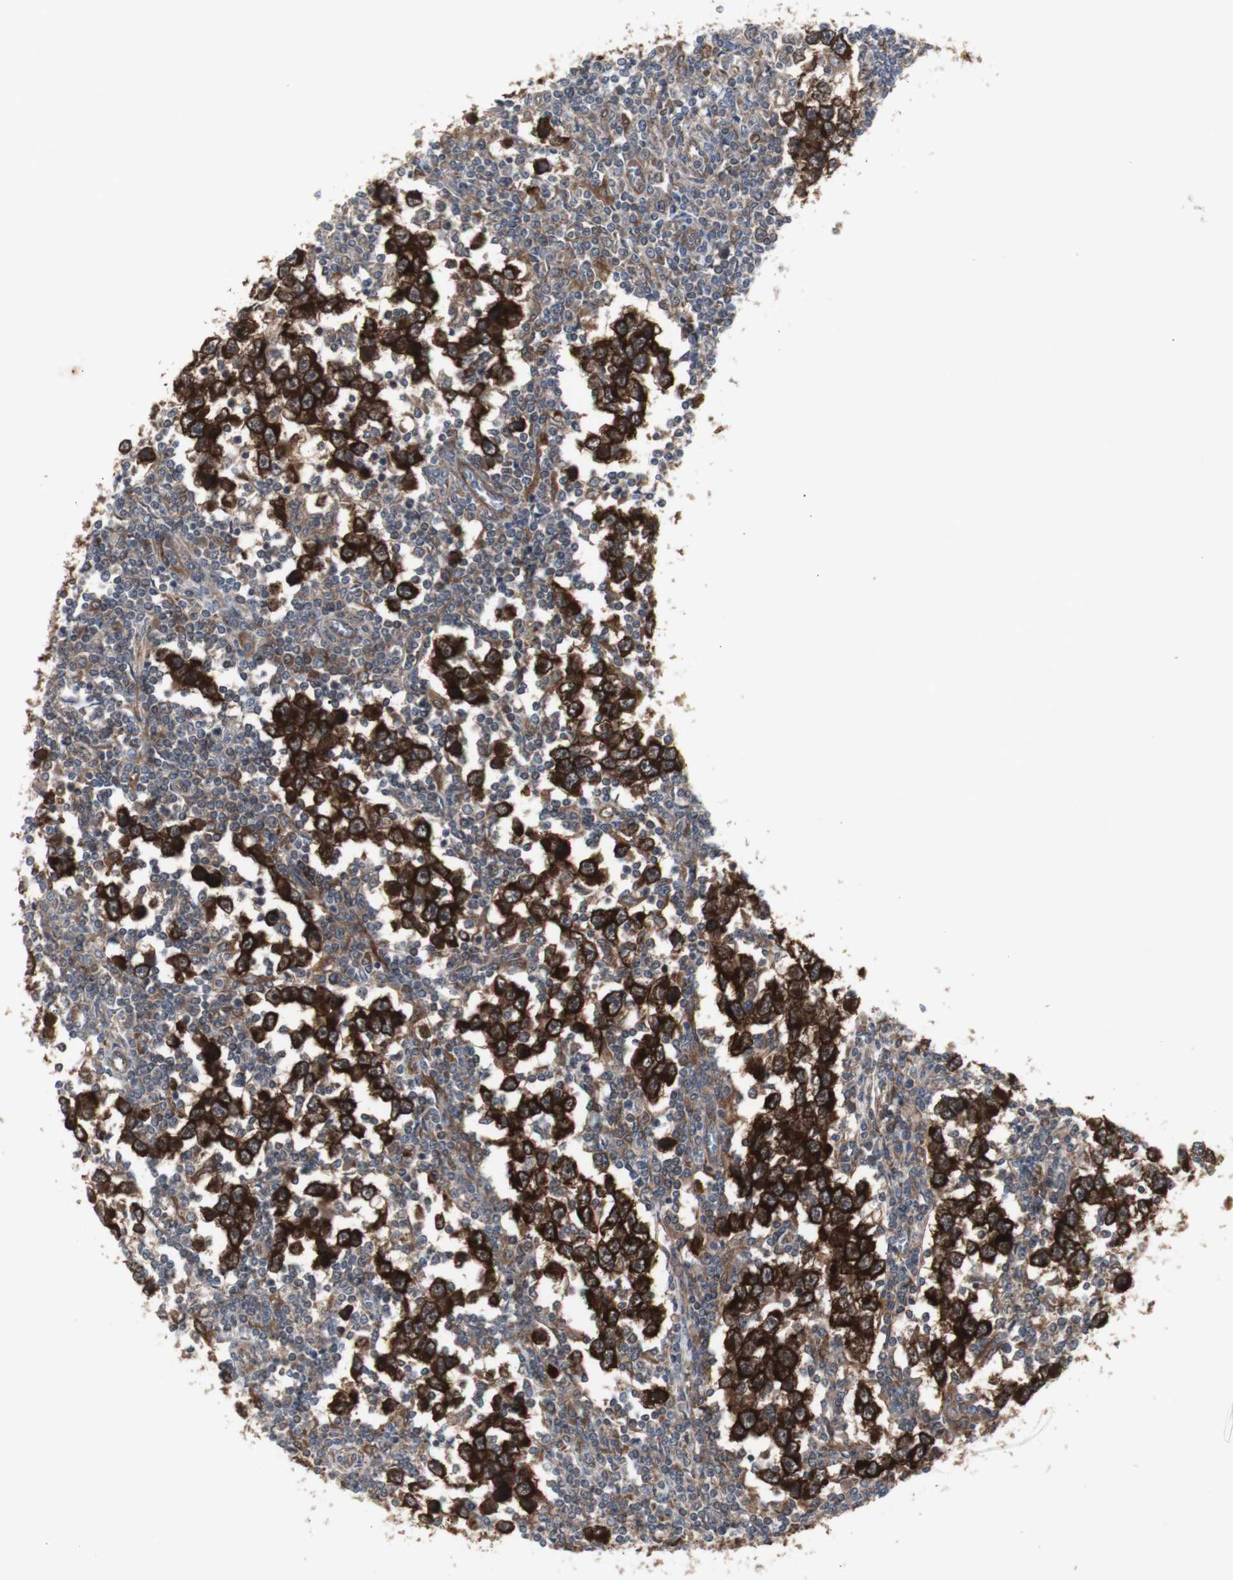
{"staining": {"intensity": "strong", "quantity": ">75%", "location": "cytoplasmic/membranous"}, "tissue": "testis cancer", "cell_type": "Tumor cells", "image_type": "cancer", "snomed": [{"axis": "morphology", "description": "Seminoma, NOS"}, {"axis": "topography", "description": "Testis"}], "caption": "High-power microscopy captured an immunohistochemistry micrograph of testis cancer (seminoma), revealing strong cytoplasmic/membranous staining in approximately >75% of tumor cells.", "gene": "CHURC1-FNTB", "patient": {"sex": "male", "age": 65}}